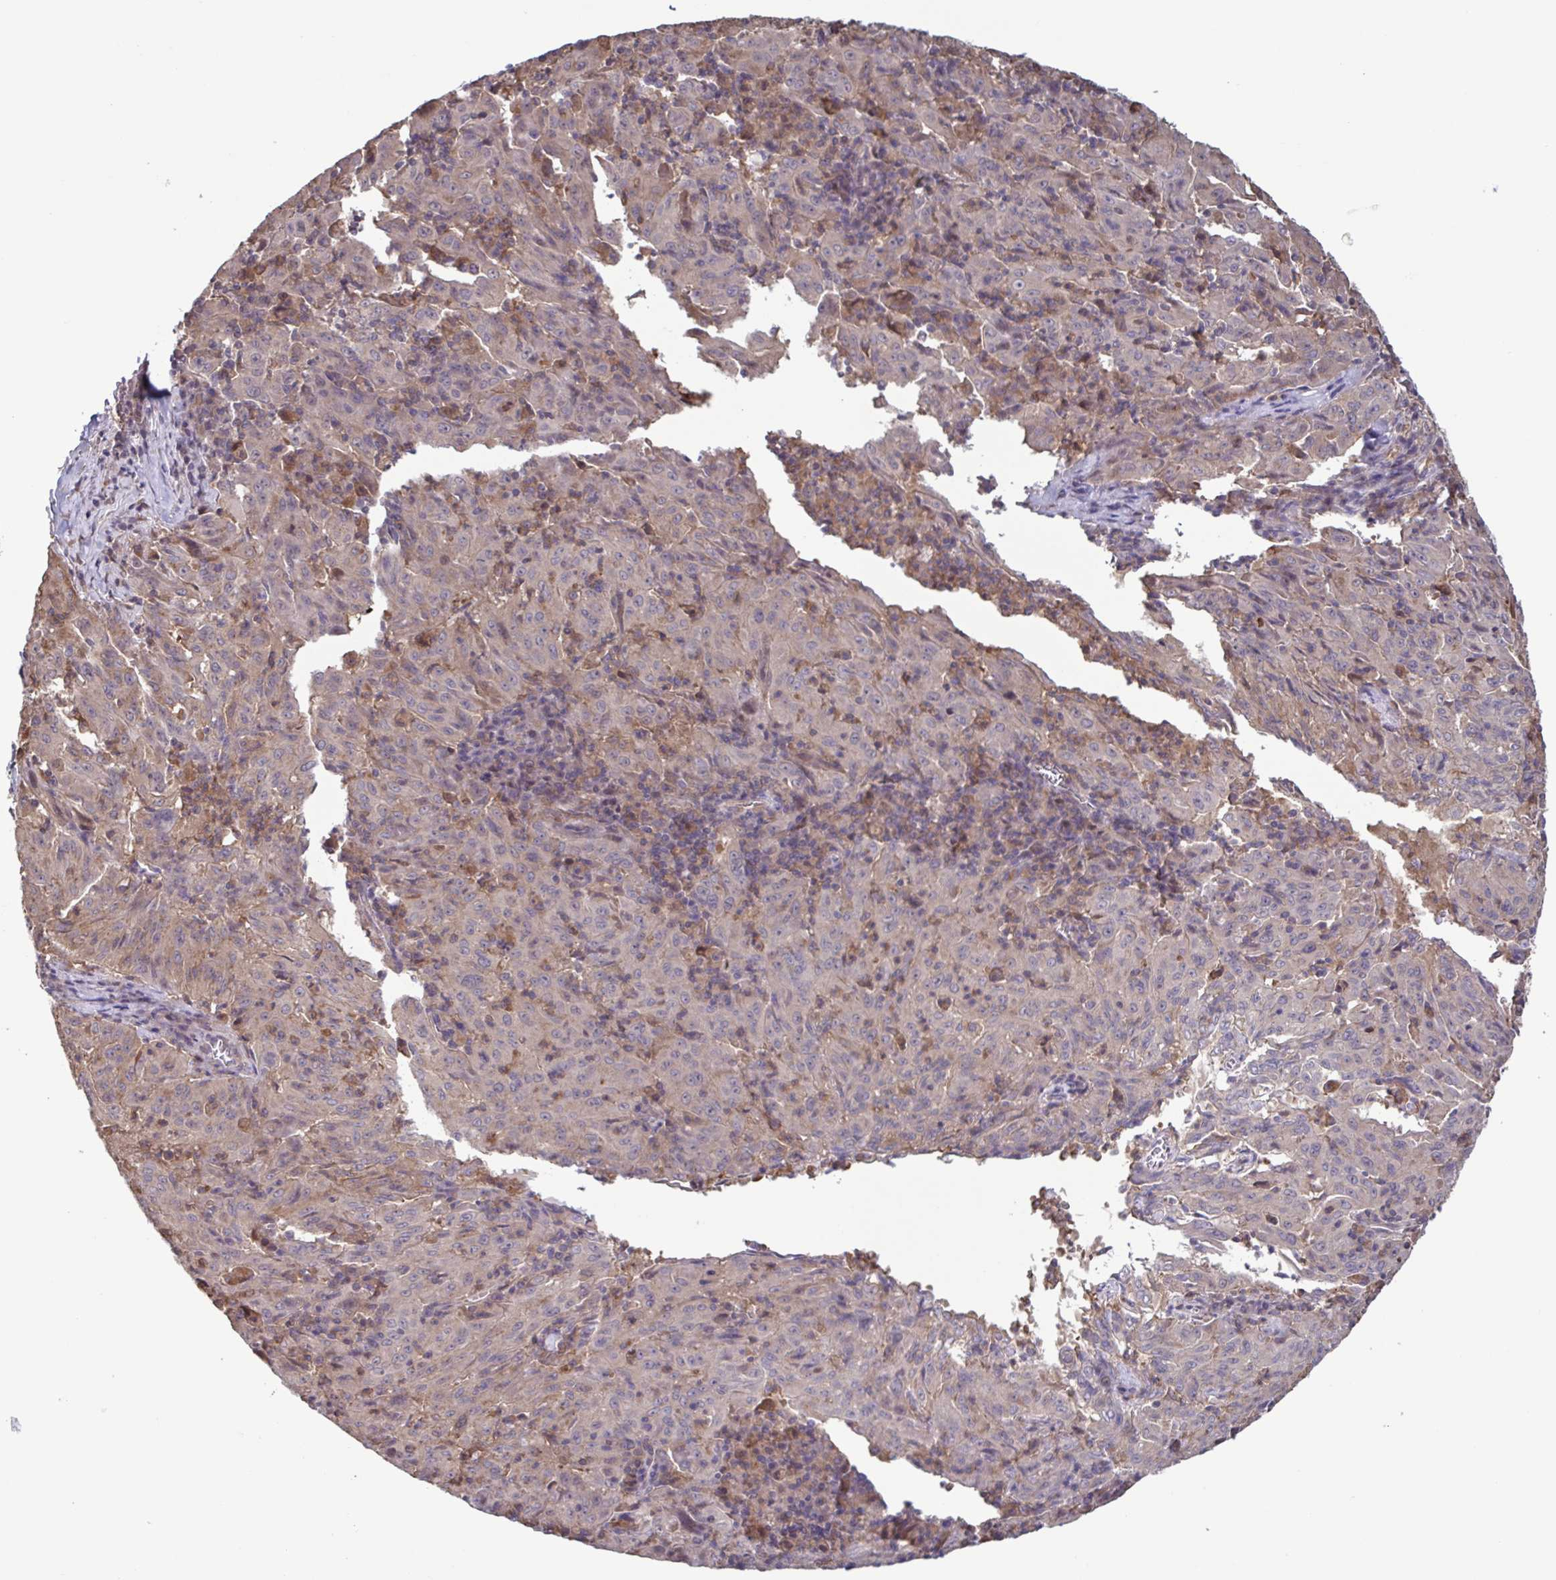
{"staining": {"intensity": "negative", "quantity": "none", "location": "none"}, "tissue": "pancreatic cancer", "cell_type": "Tumor cells", "image_type": "cancer", "snomed": [{"axis": "morphology", "description": "Adenocarcinoma, NOS"}, {"axis": "topography", "description": "Pancreas"}], "caption": "Pancreatic adenocarcinoma stained for a protein using IHC shows no staining tumor cells.", "gene": "ZNF200", "patient": {"sex": "male", "age": 63}}